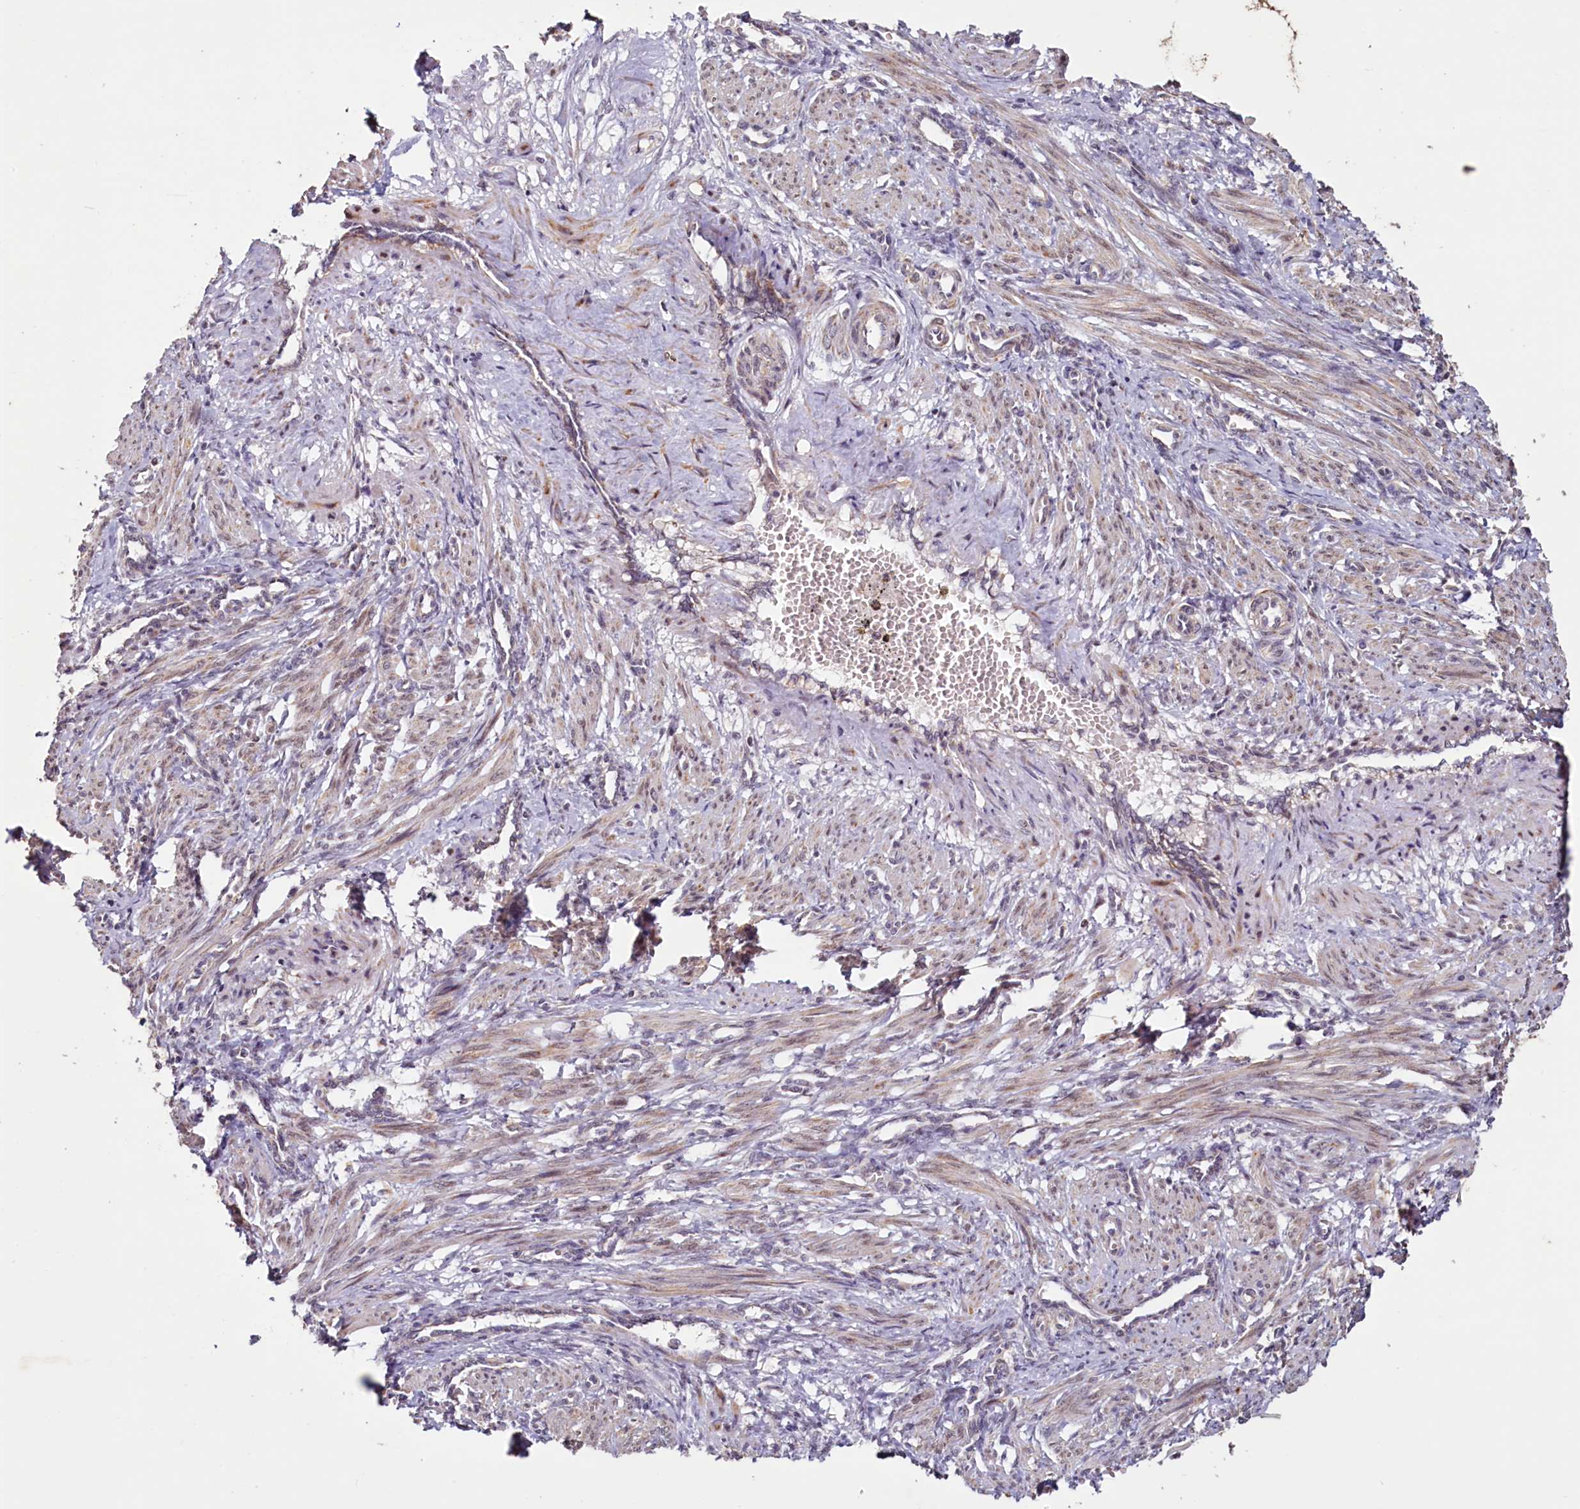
{"staining": {"intensity": "moderate", "quantity": ">75%", "location": "cytoplasmic/membranous,nuclear"}, "tissue": "smooth muscle", "cell_type": "Smooth muscle cells", "image_type": "normal", "snomed": [{"axis": "morphology", "description": "Normal tissue, NOS"}, {"axis": "topography", "description": "Endometrium"}], "caption": "High-power microscopy captured an immunohistochemistry (IHC) image of benign smooth muscle, revealing moderate cytoplasmic/membranous,nuclear positivity in approximately >75% of smooth muscle cells.", "gene": "PDE6D", "patient": {"sex": "female", "age": 33}}